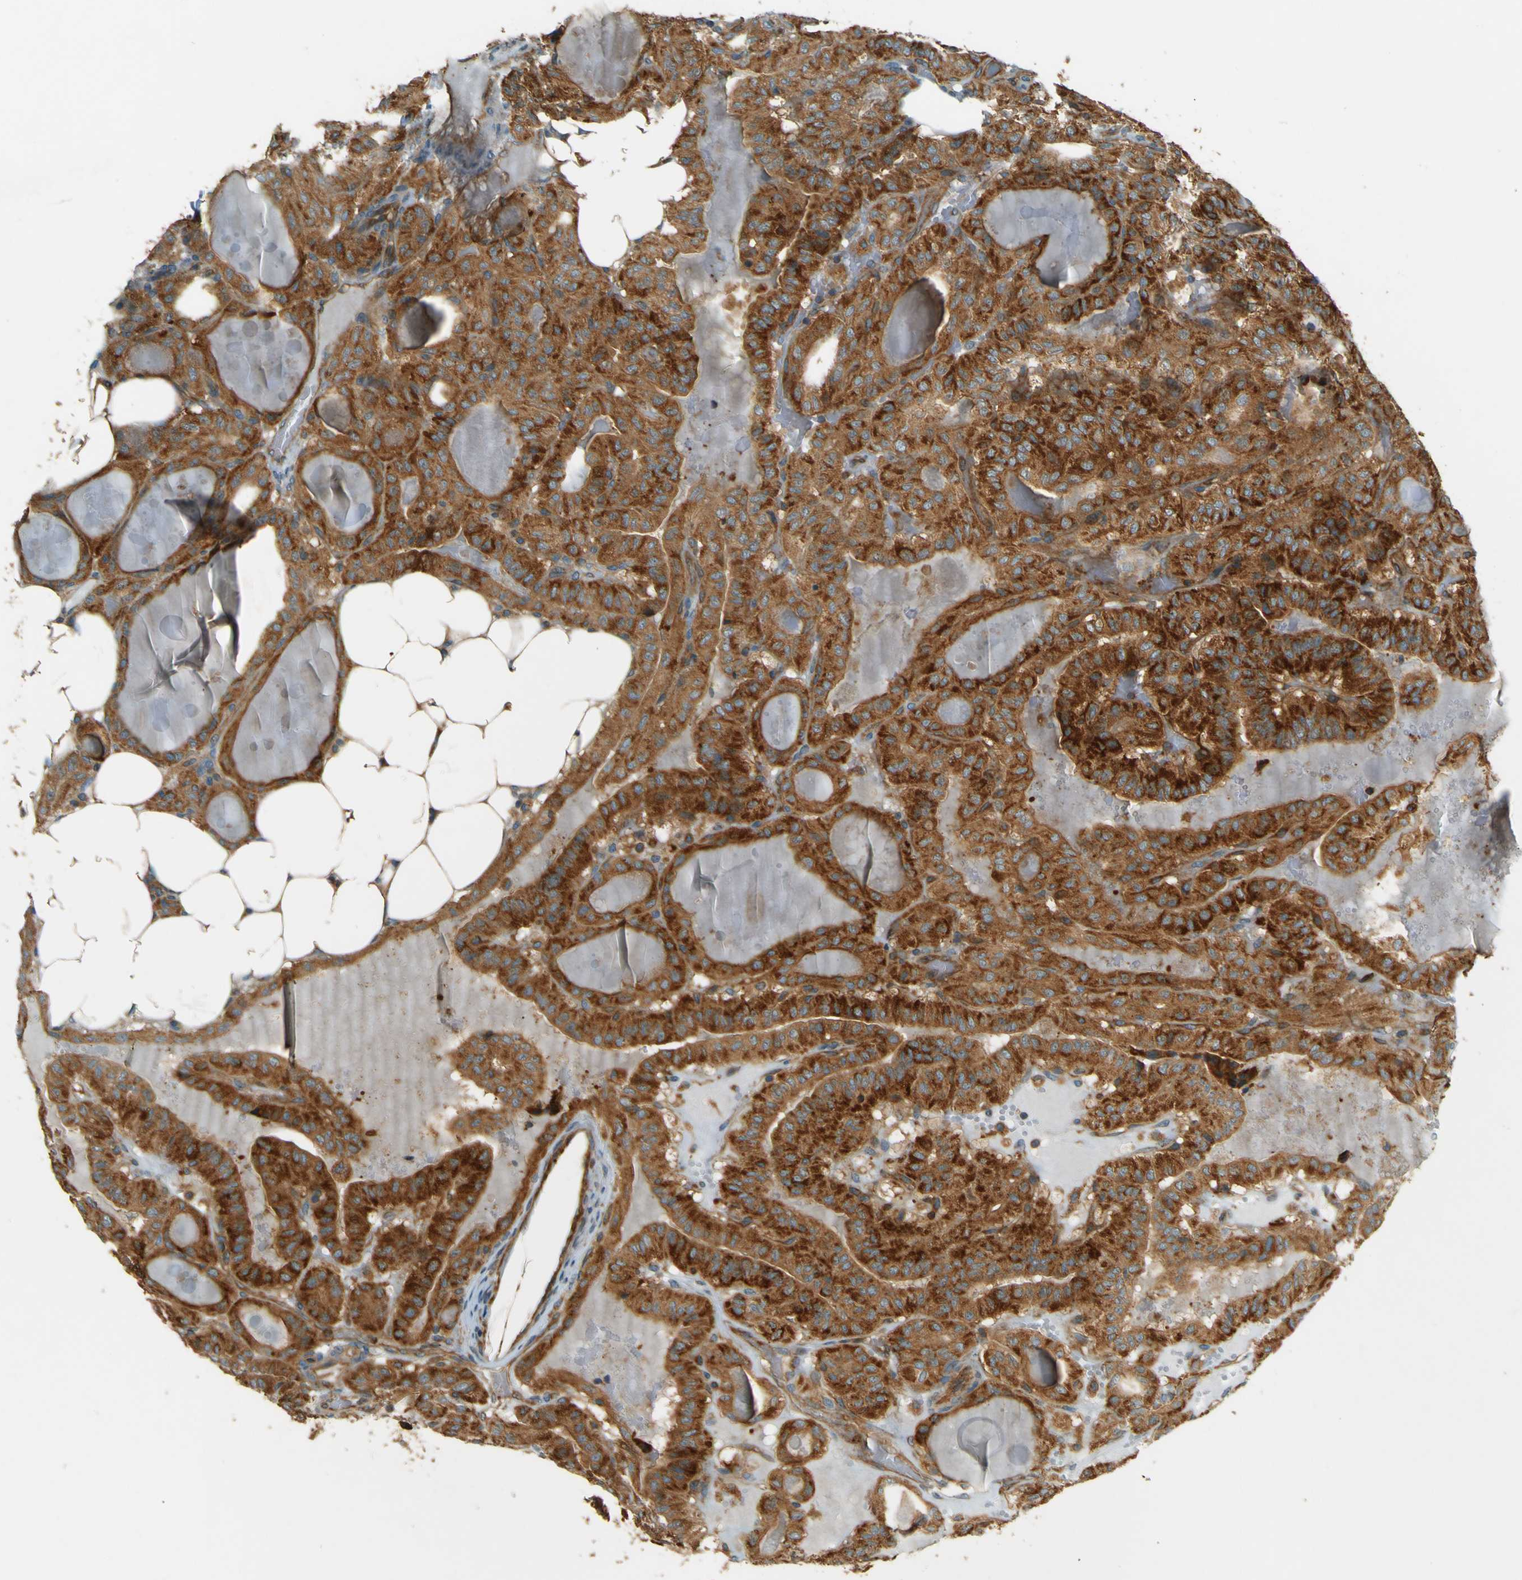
{"staining": {"intensity": "strong", "quantity": ">75%", "location": "cytoplasmic/membranous"}, "tissue": "thyroid cancer", "cell_type": "Tumor cells", "image_type": "cancer", "snomed": [{"axis": "morphology", "description": "Papillary adenocarcinoma, NOS"}, {"axis": "topography", "description": "Thyroid gland"}], "caption": "Immunohistochemistry of human papillary adenocarcinoma (thyroid) shows high levels of strong cytoplasmic/membranous staining in about >75% of tumor cells.", "gene": "DNAJC5", "patient": {"sex": "male", "age": 77}}